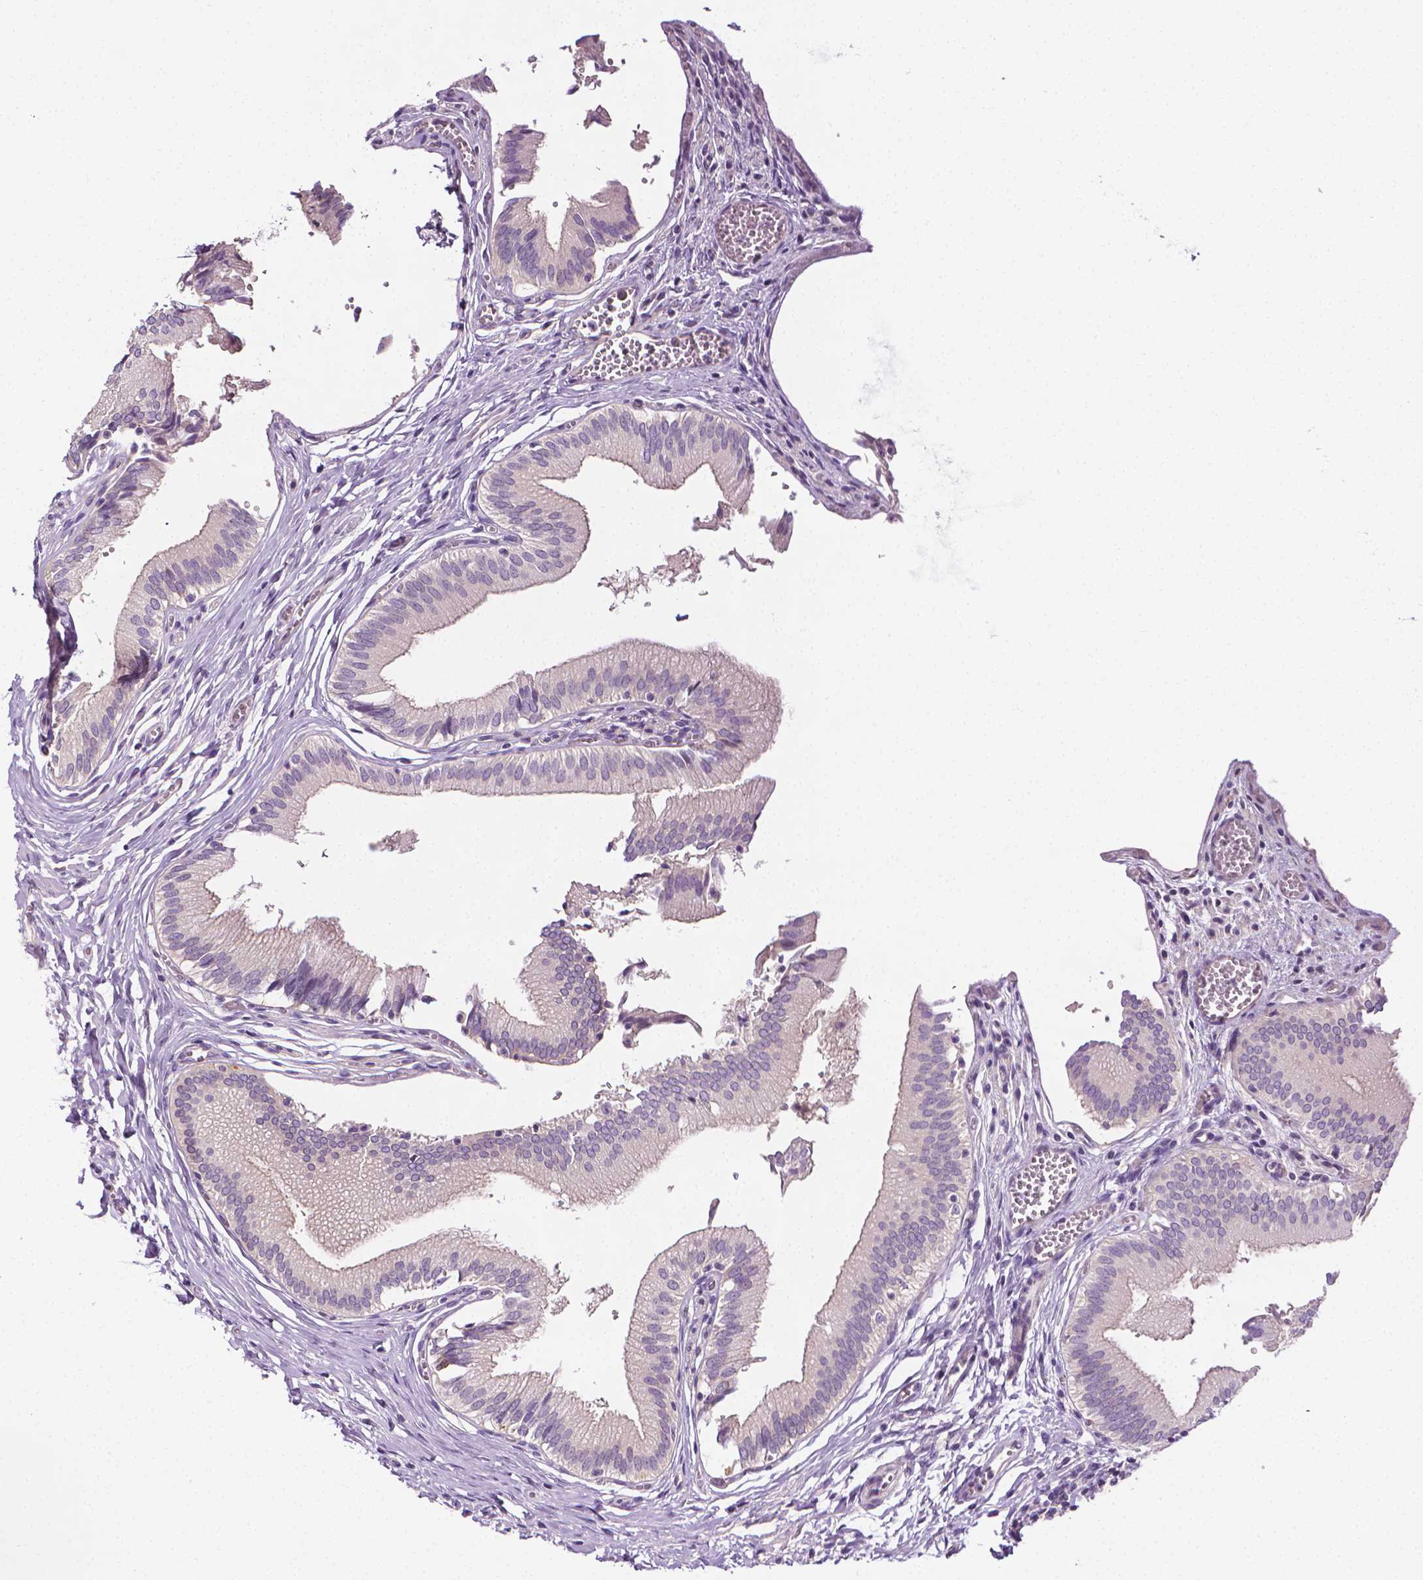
{"staining": {"intensity": "negative", "quantity": "none", "location": "none"}, "tissue": "gallbladder", "cell_type": "Glandular cells", "image_type": "normal", "snomed": [{"axis": "morphology", "description": "Normal tissue, NOS"}, {"axis": "topography", "description": "Gallbladder"}, {"axis": "topography", "description": "Peripheral nerve tissue"}], "caption": "Immunohistochemistry image of unremarkable gallbladder stained for a protein (brown), which reveals no expression in glandular cells. The staining was performed using DAB (3,3'-diaminobenzidine) to visualize the protein expression in brown, while the nuclei were stained in blue with hematoxylin (Magnification: 20x).", "gene": "MCOLN3", "patient": {"sex": "male", "age": 17}}